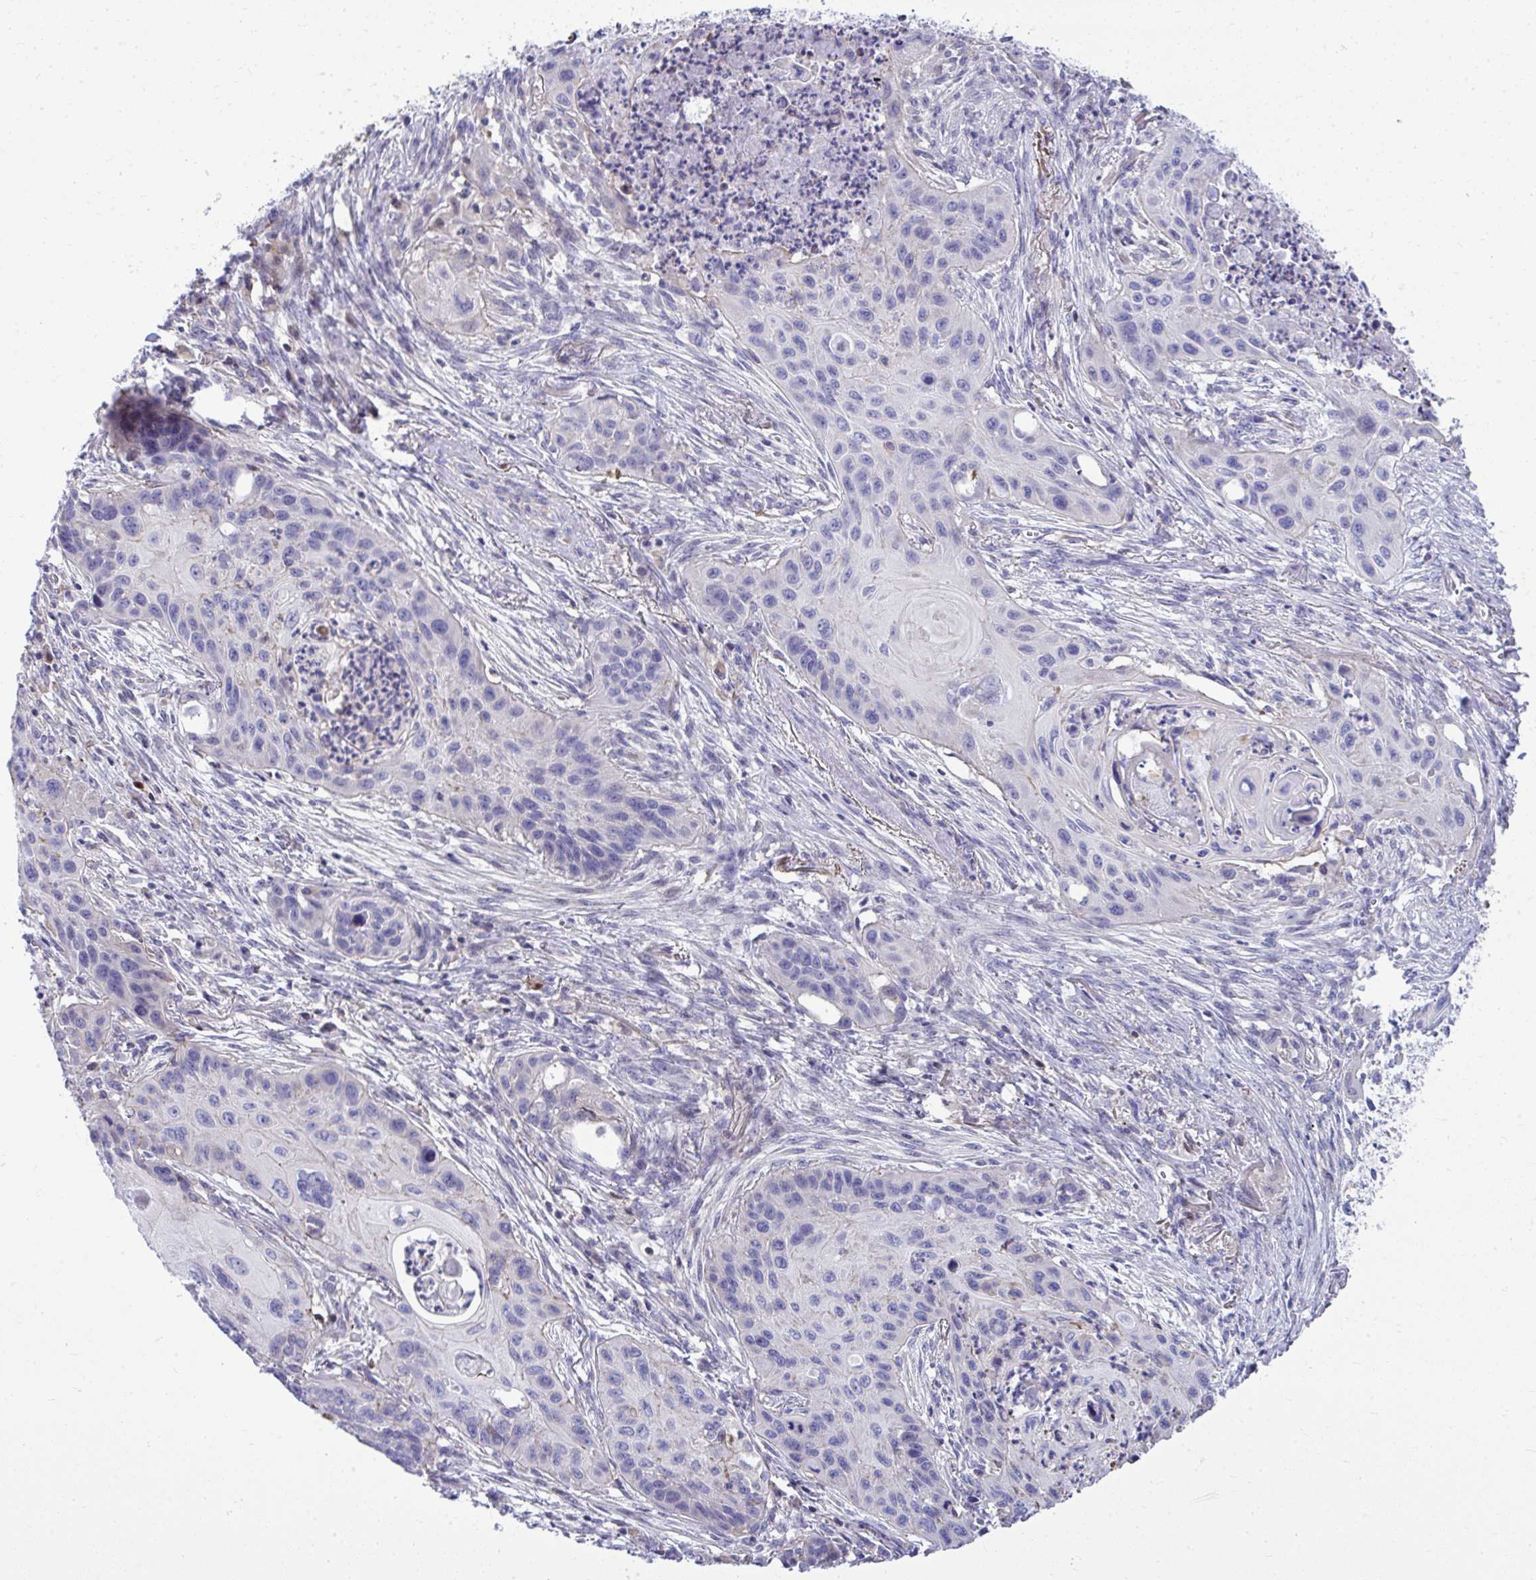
{"staining": {"intensity": "negative", "quantity": "none", "location": "none"}, "tissue": "lung cancer", "cell_type": "Tumor cells", "image_type": "cancer", "snomed": [{"axis": "morphology", "description": "Squamous cell carcinoma, NOS"}, {"axis": "topography", "description": "Lung"}], "caption": "Immunohistochemical staining of human lung squamous cell carcinoma displays no significant staining in tumor cells. (Immunohistochemistry (ihc), brightfield microscopy, high magnification).", "gene": "GRK4", "patient": {"sex": "male", "age": 71}}